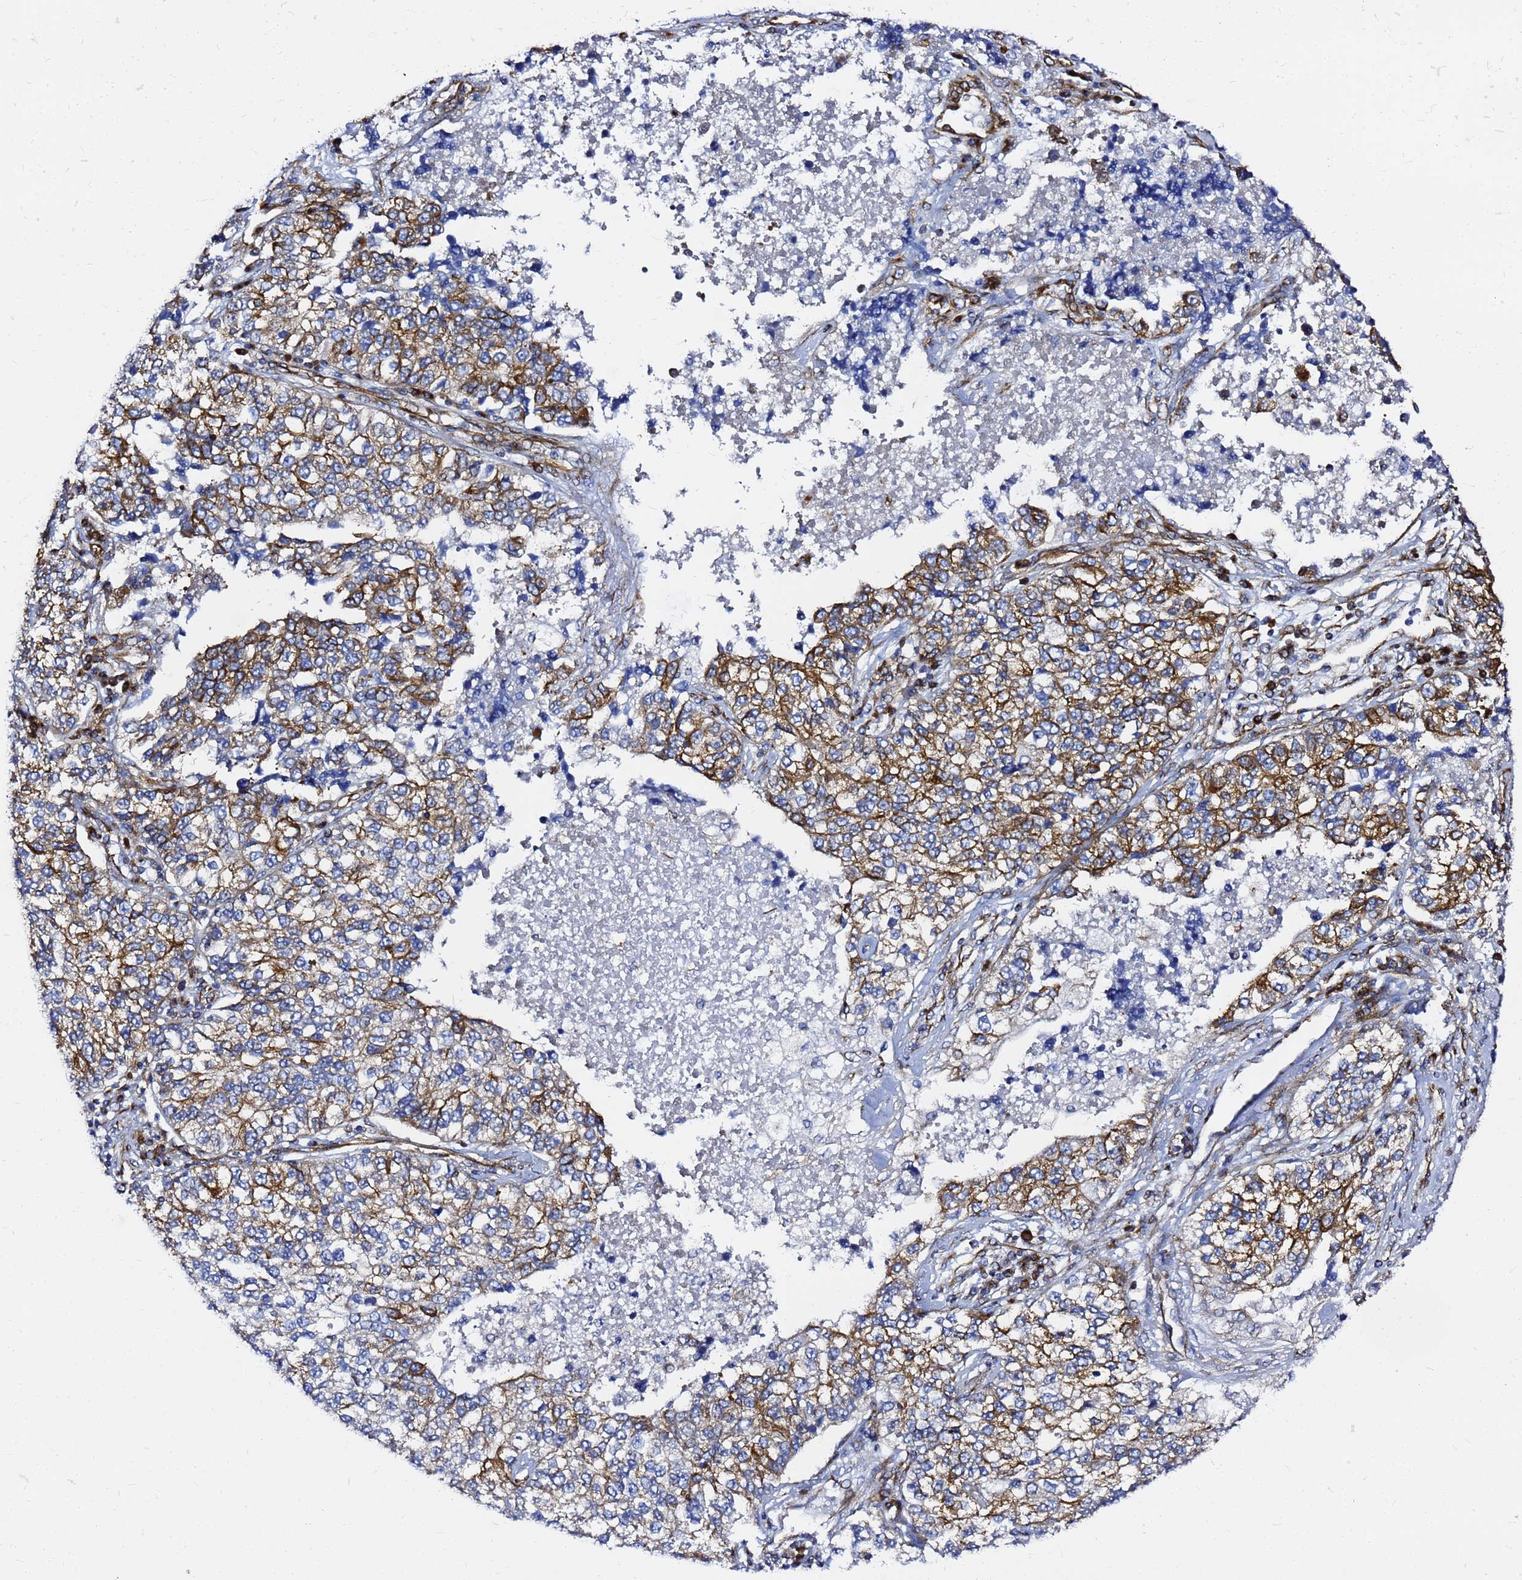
{"staining": {"intensity": "strong", "quantity": "25%-75%", "location": "cytoplasmic/membranous"}, "tissue": "lung cancer", "cell_type": "Tumor cells", "image_type": "cancer", "snomed": [{"axis": "morphology", "description": "Adenocarcinoma, NOS"}, {"axis": "topography", "description": "Lung"}], "caption": "Lung cancer stained with a protein marker exhibits strong staining in tumor cells.", "gene": "TUBA8", "patient": {"sex": "male", "age": 49}}